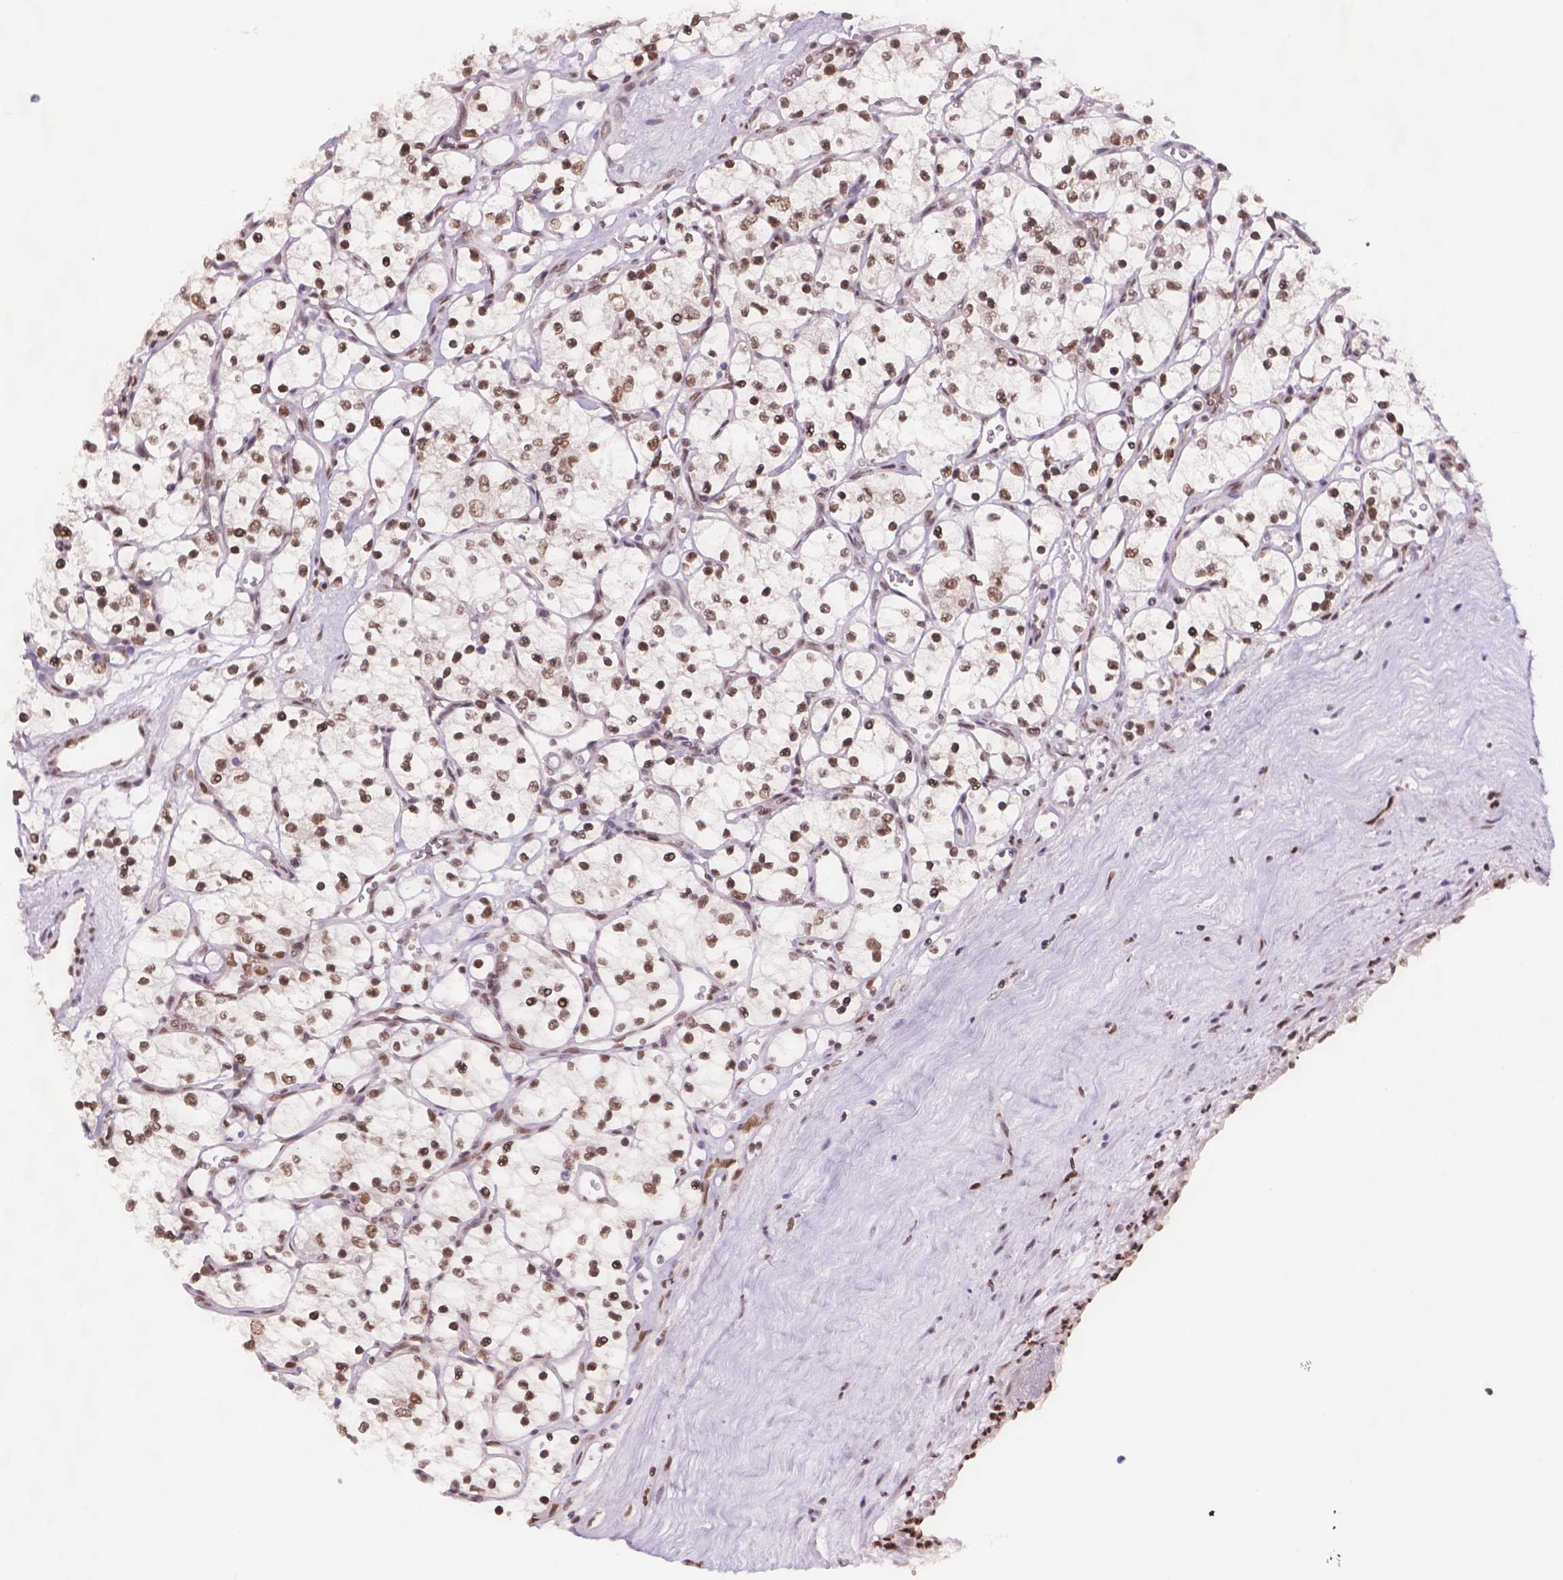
{"staining": {"intensity": "strong", "quantity": ">75%", "location": "nuclear"}, "tissue": "renal cancer", "cell_type": "Tumor cells", "image_type": "cancer", "snomed": [{"axis": "morphology", "description": "Adenocarcinoma, NOS"}, {"axis": "topography", "description": "Kidney"}], "caption": "Tumor cells reveal high levels of strong nuclear expression in about >75% of cells in adenocarcinoma (renal).", "gene": "FANCE", "patient": {"sex": "female", "age": 69}}